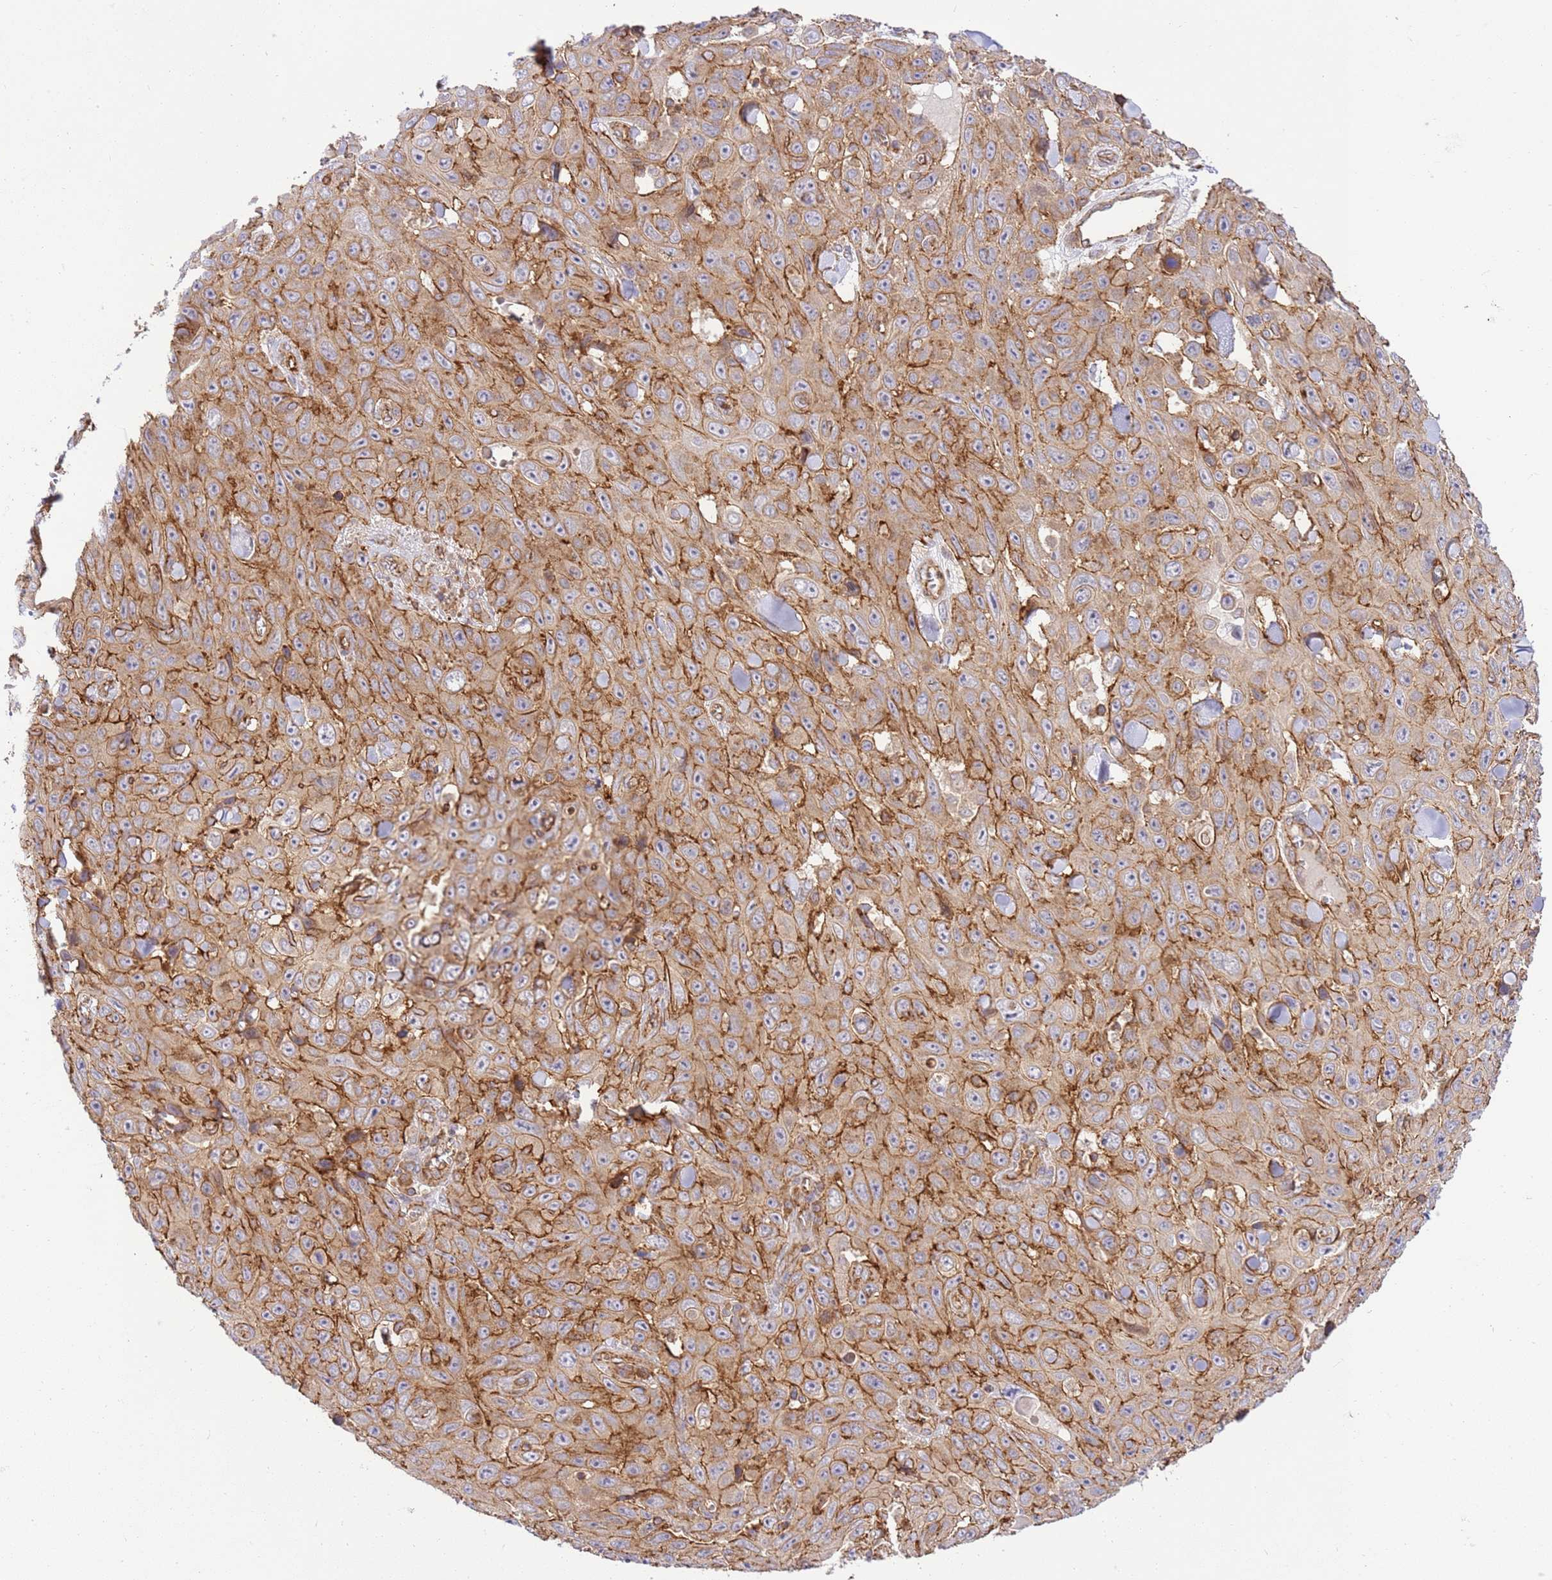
{"staining": {"intensity": "moderate", "quantity": ">75%", "location": "cytoplasmic/membranous"}, "tissue": "skin cancer", "cell_type": "Tumor cells", "image_type": "cancer", "snomed": [{"axis": "morphology", "description": "Squamous cell carcinoma, NOS"}, {"axis": "topography", "description": "Skin"}], "caption": "High-power microscopy captured an immunohistochemistry (IHC) image of squamous cell carcinoma (skin), revealing moderate cytoplasmic/membranous expression in about >75% of tumor cells.", "gene": "EFCAB8", "patient": {"sex": "male", "age": 82}}